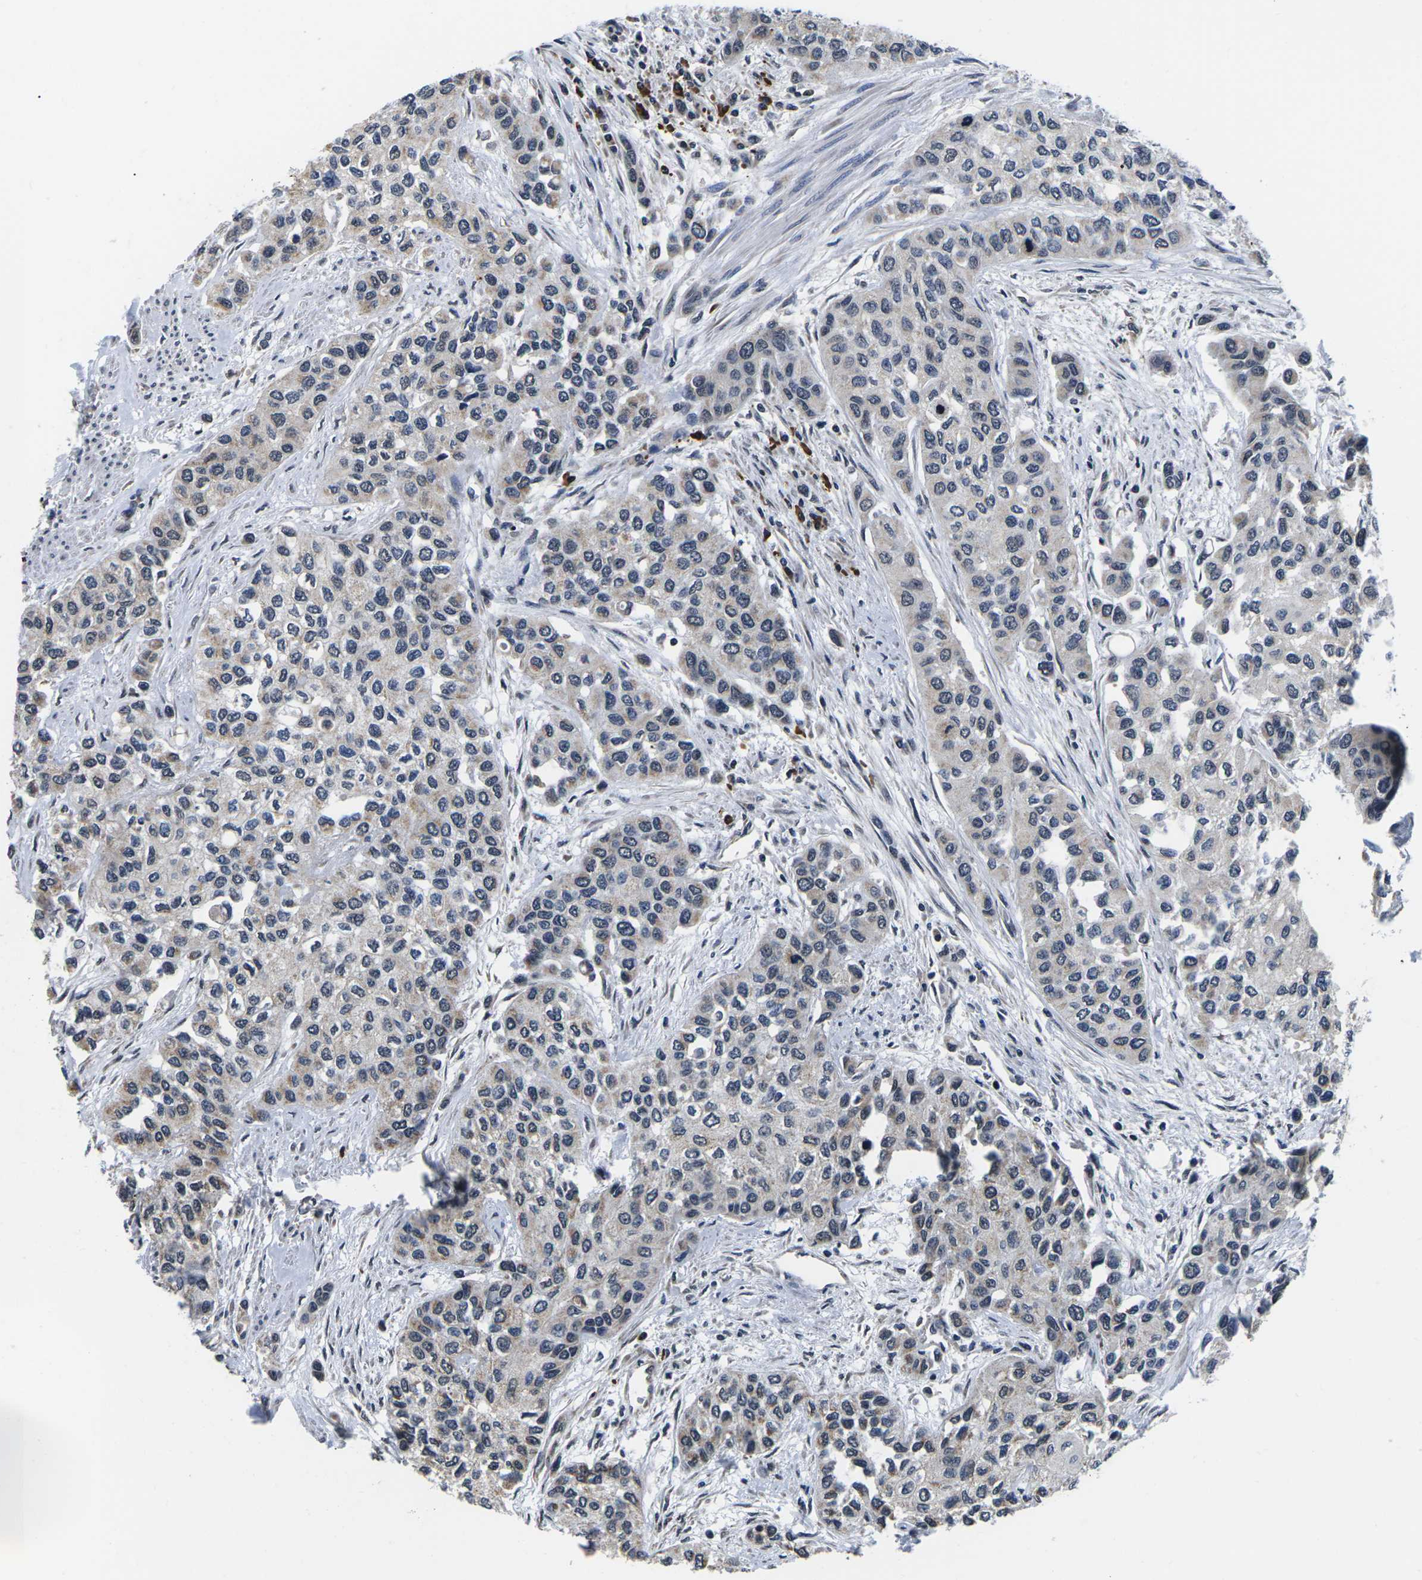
{"staining": {"intensity": "weak", "quantity": "<25%", "location": "cytoplasmic/membranous,nuclear"}, "tissue": "urothelial cancer", "cell_type": "Tumor cells", "image_type": "cancer", "snomed": [{"axis": "morphology", "description": "Urothelial carcinoma, High grade"}, {"axis": "topography", "description": "Urinary bladder"}], "caption": "The image demonstrates no staining of tumor cells in urothelial carcinoma (high-grade).", "gene": "CCNE1", "patient": {"sex": "female", "age": 56}}